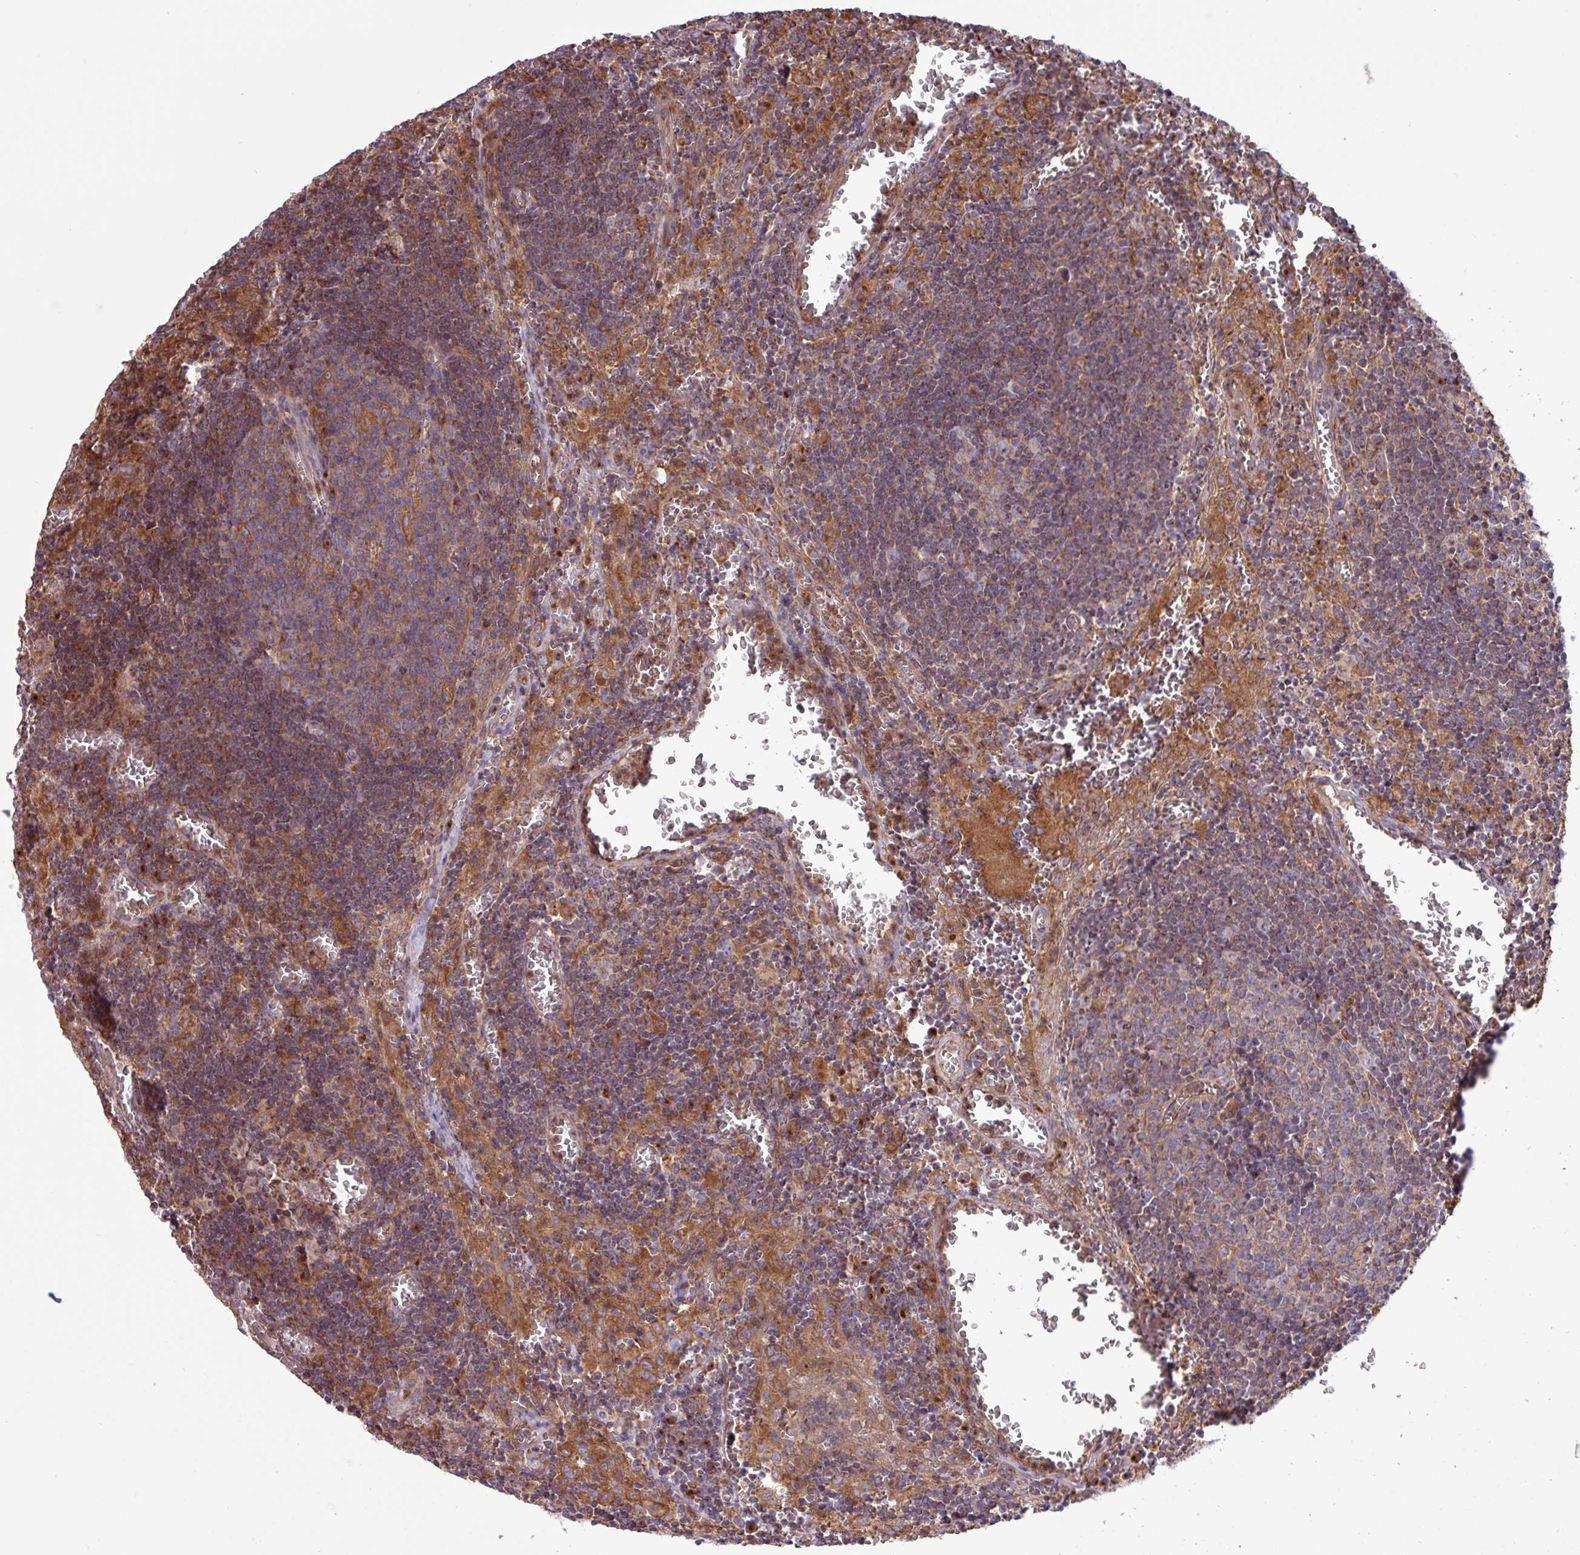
{"staining": {"intensity": "weak", "quantity": "25%-75%", "location": "cytoplasmic/membranous"}, "tissue": "lymph node", "cell_type": "Germinal center cells", "image_type": "normal", "snomed": [{"axis": "morphology", "description": "Normal tissue, NOS"}, {"axis": "topography", "description": "Lymph node"}], "caption": "This image reveals IHC staining of normal lymph node, with low weak cytoplasmic/membranous expression in about 25%-75% of germinal center cells.", "gene": "RAB19", "patient": {"sex": "male", "age": 50}}